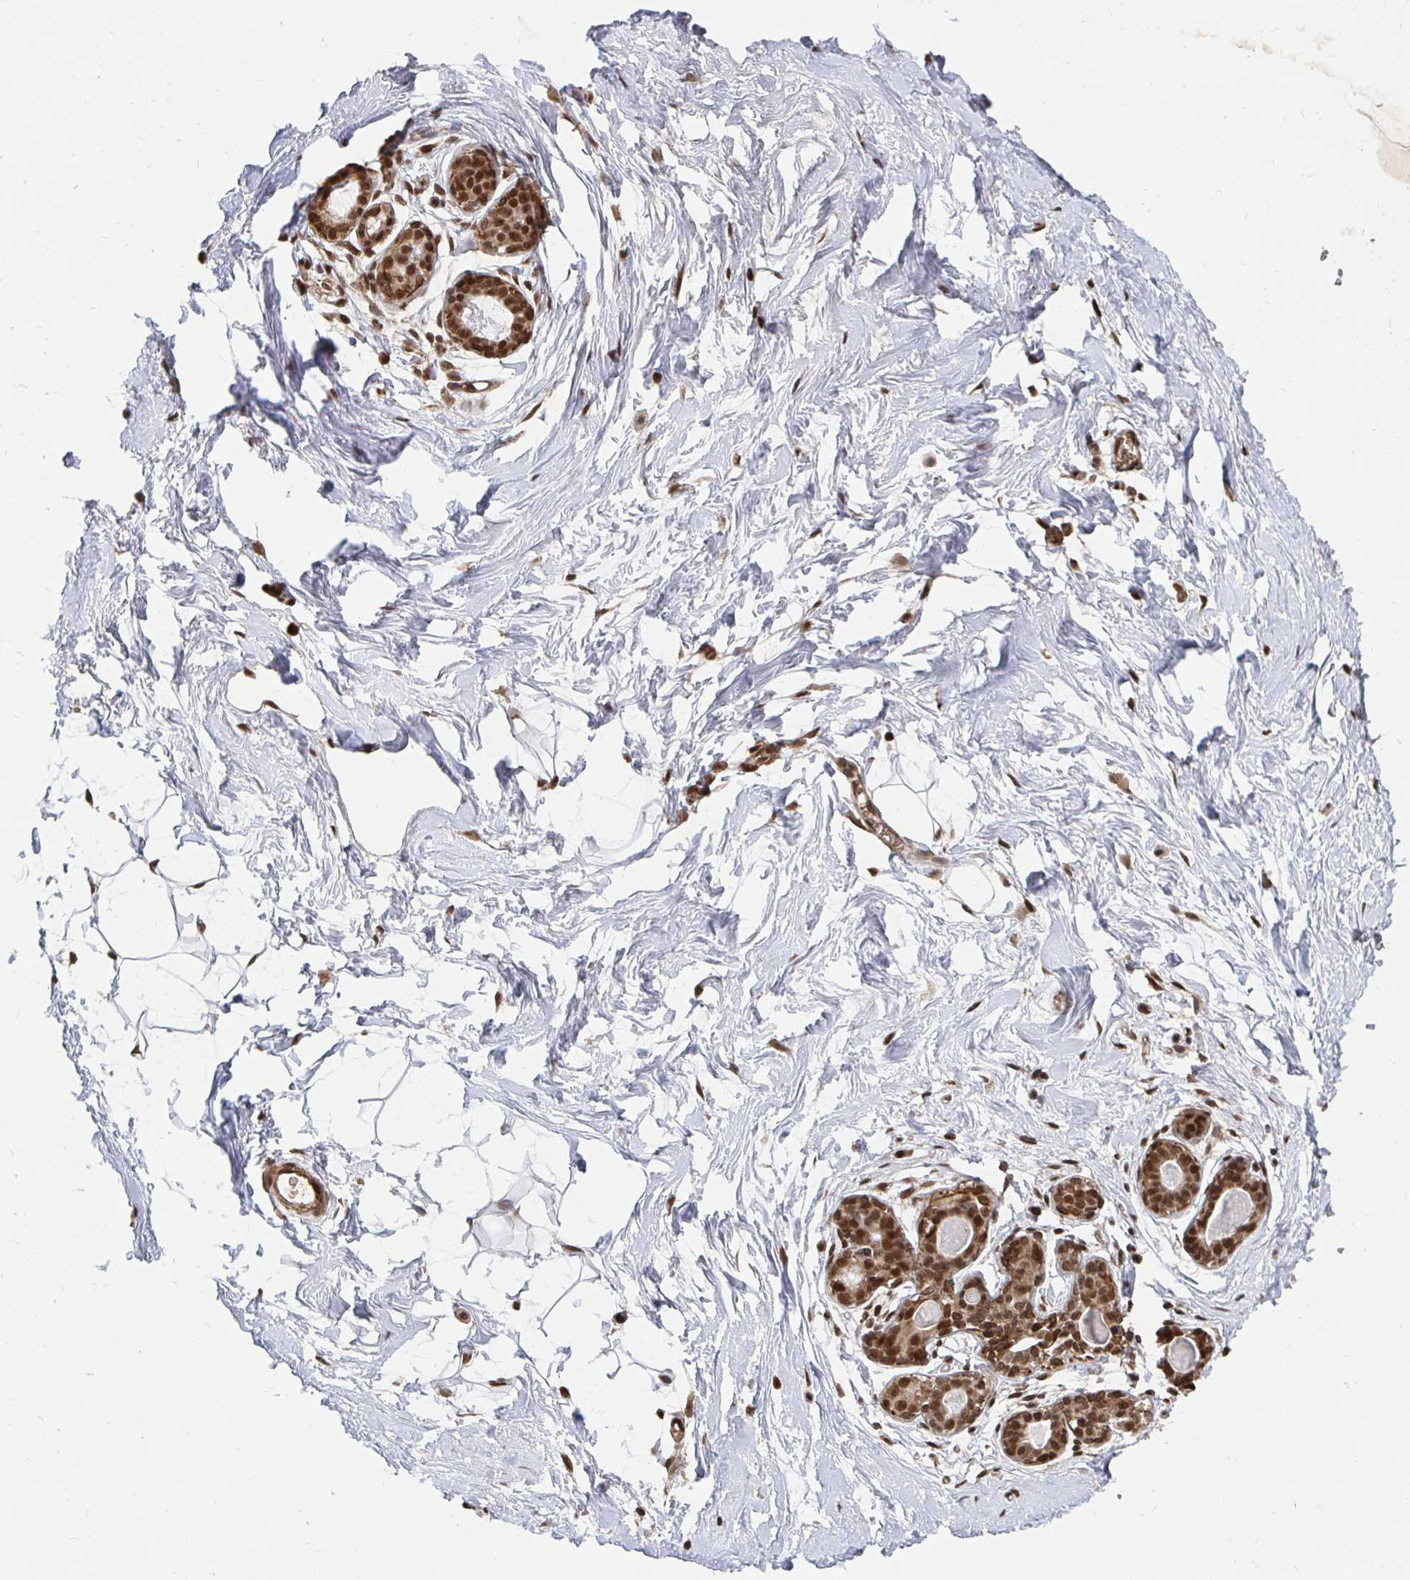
{"staining": {"intensity": "strong", "quantity": ">75%", "location": "nuclear"}, "tissue": "breast", "cell_type": "Adipocytes", "image_type": "normal", "snomed": [{"axis": "morphology", "description": "Normal tissue, NOS"}, {"axis": "topography", "description": "Breast"}], "caption": "Strong nuclear protein staining is appreciated in about >75% of adipocytes in breast. (brown staining indicates protein expression, while blue staining denotes nuclei).", "gene": "GTF3C6", "patient": {"sex": "female", "age": 45}}